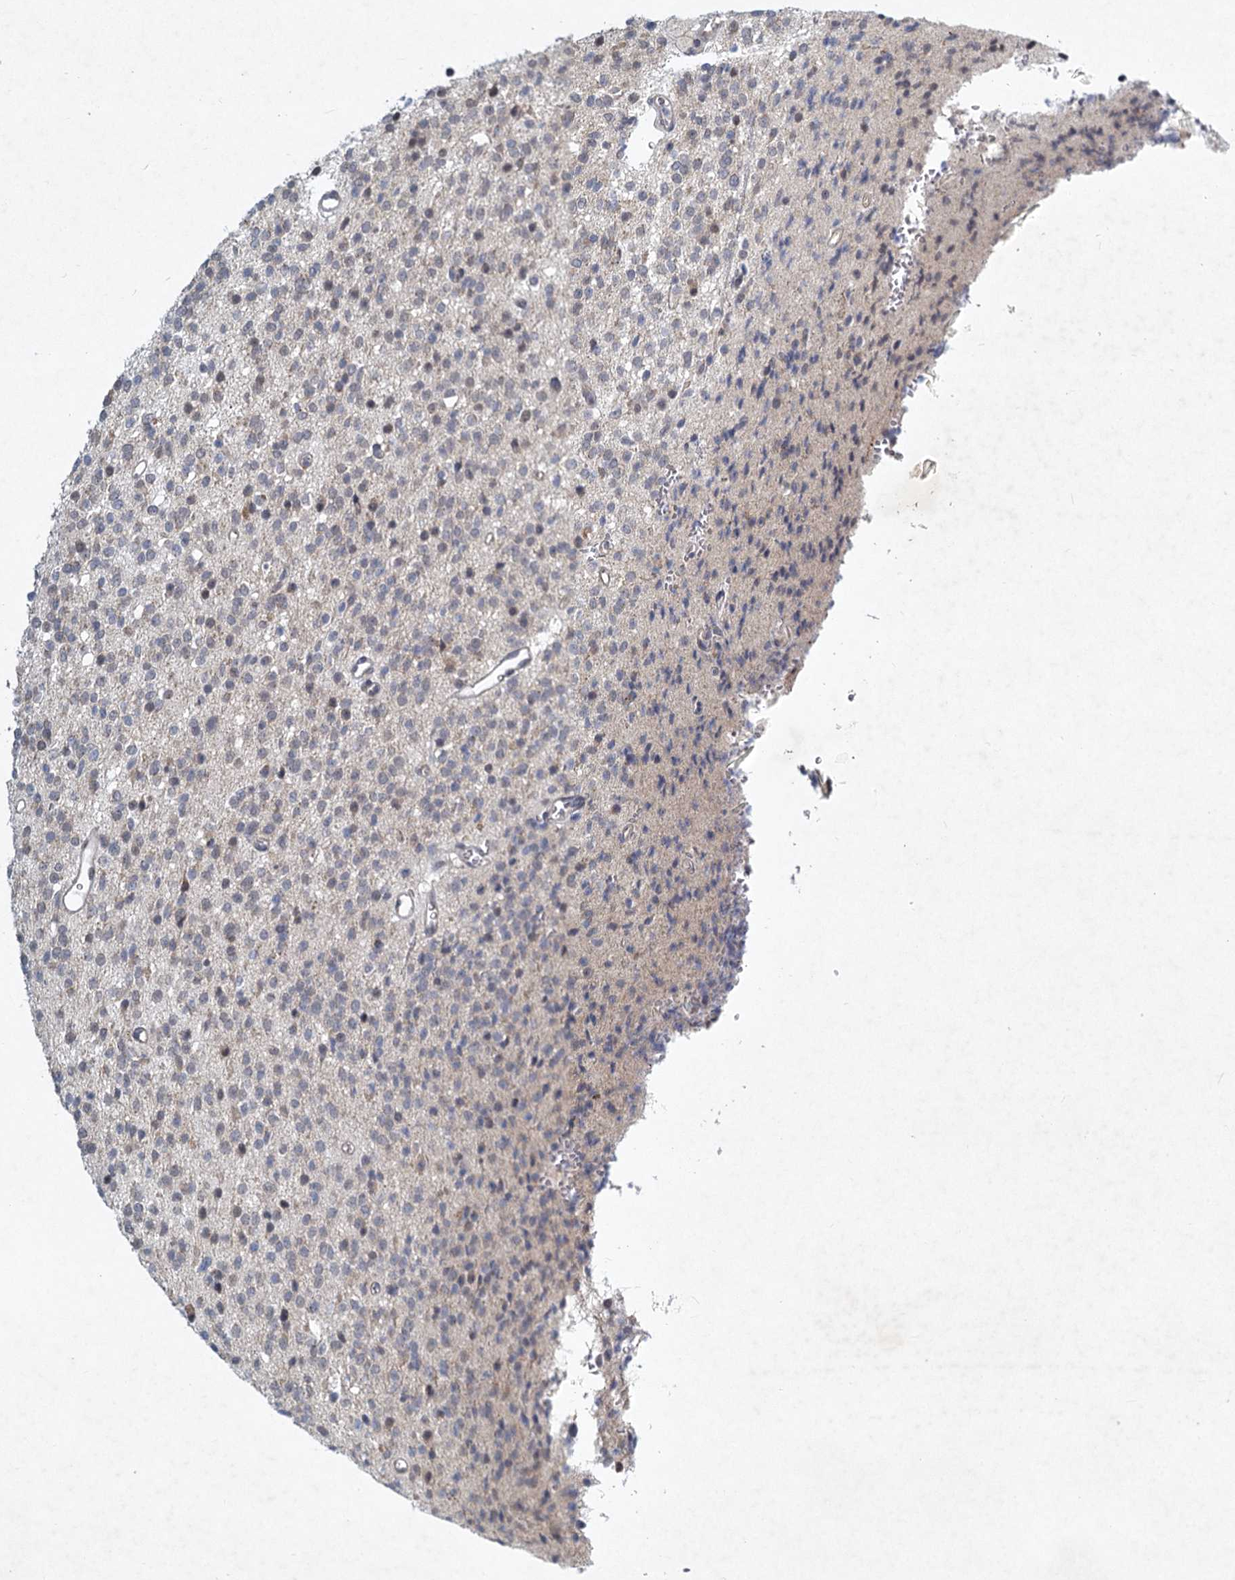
{"staining": {"intensity": "negative", "quantity": "none", "location": "none"}, "tissue": "glioma", "cell_type": "Tumor cells", "image_type": "cancer", "snomed": [{"axis": "morphology", "description": "Glioma, malignant, High grade"}, {"axis": "topography", "description": "Brain"}], "caption": "There is no significant staining in tumor cells of malignant high-grade glioma.", "gene": "STAP1", "patient": {"sex": "male", "age": 34}}